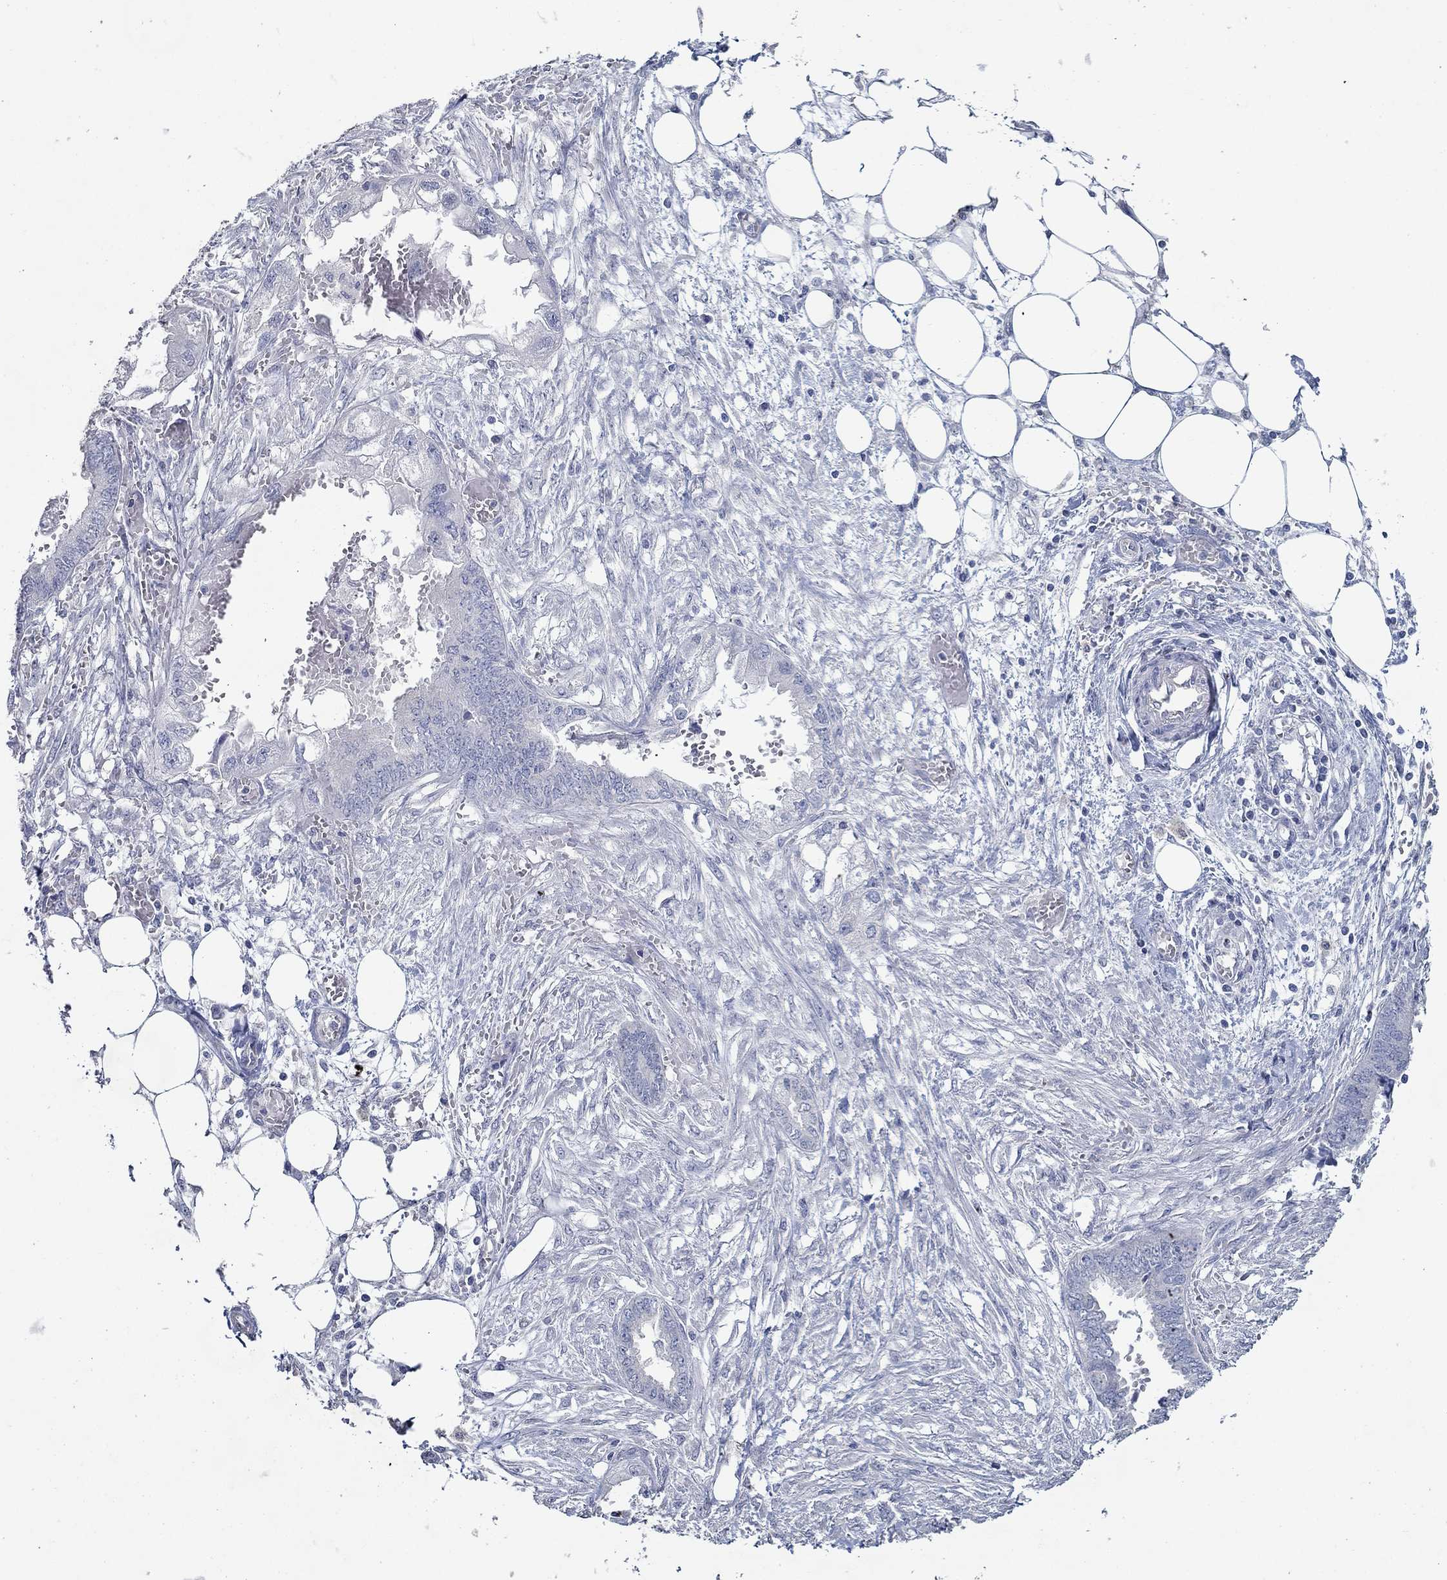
{"staining": {"intensity": "negative", "quantity": "none", "location": "none"}, "tissue": "endometrial cancer", "cell_type": "Tumor cells", "image_type": "cancer", "snomed": [{"axis": "morphology", "description": "Adenocarcinoma, NOS"}, {"axis": "morphology", "description": "Adenocarcinoma, metastatic, NOS"}, {"axis": "topography", "description": "Adipose tissue"}, {"axis": "topography", "description": "Endometrium"}], "caption": "The immunohistochemistry (IHC) image has no significant expression in tumor cells of adenocarcinoma (endometrial) tissue. (DAB immunohistochemistry (IHC), high magnification).", "gene": "GJA5", "patient": {"sex": "female", "age": 67}}